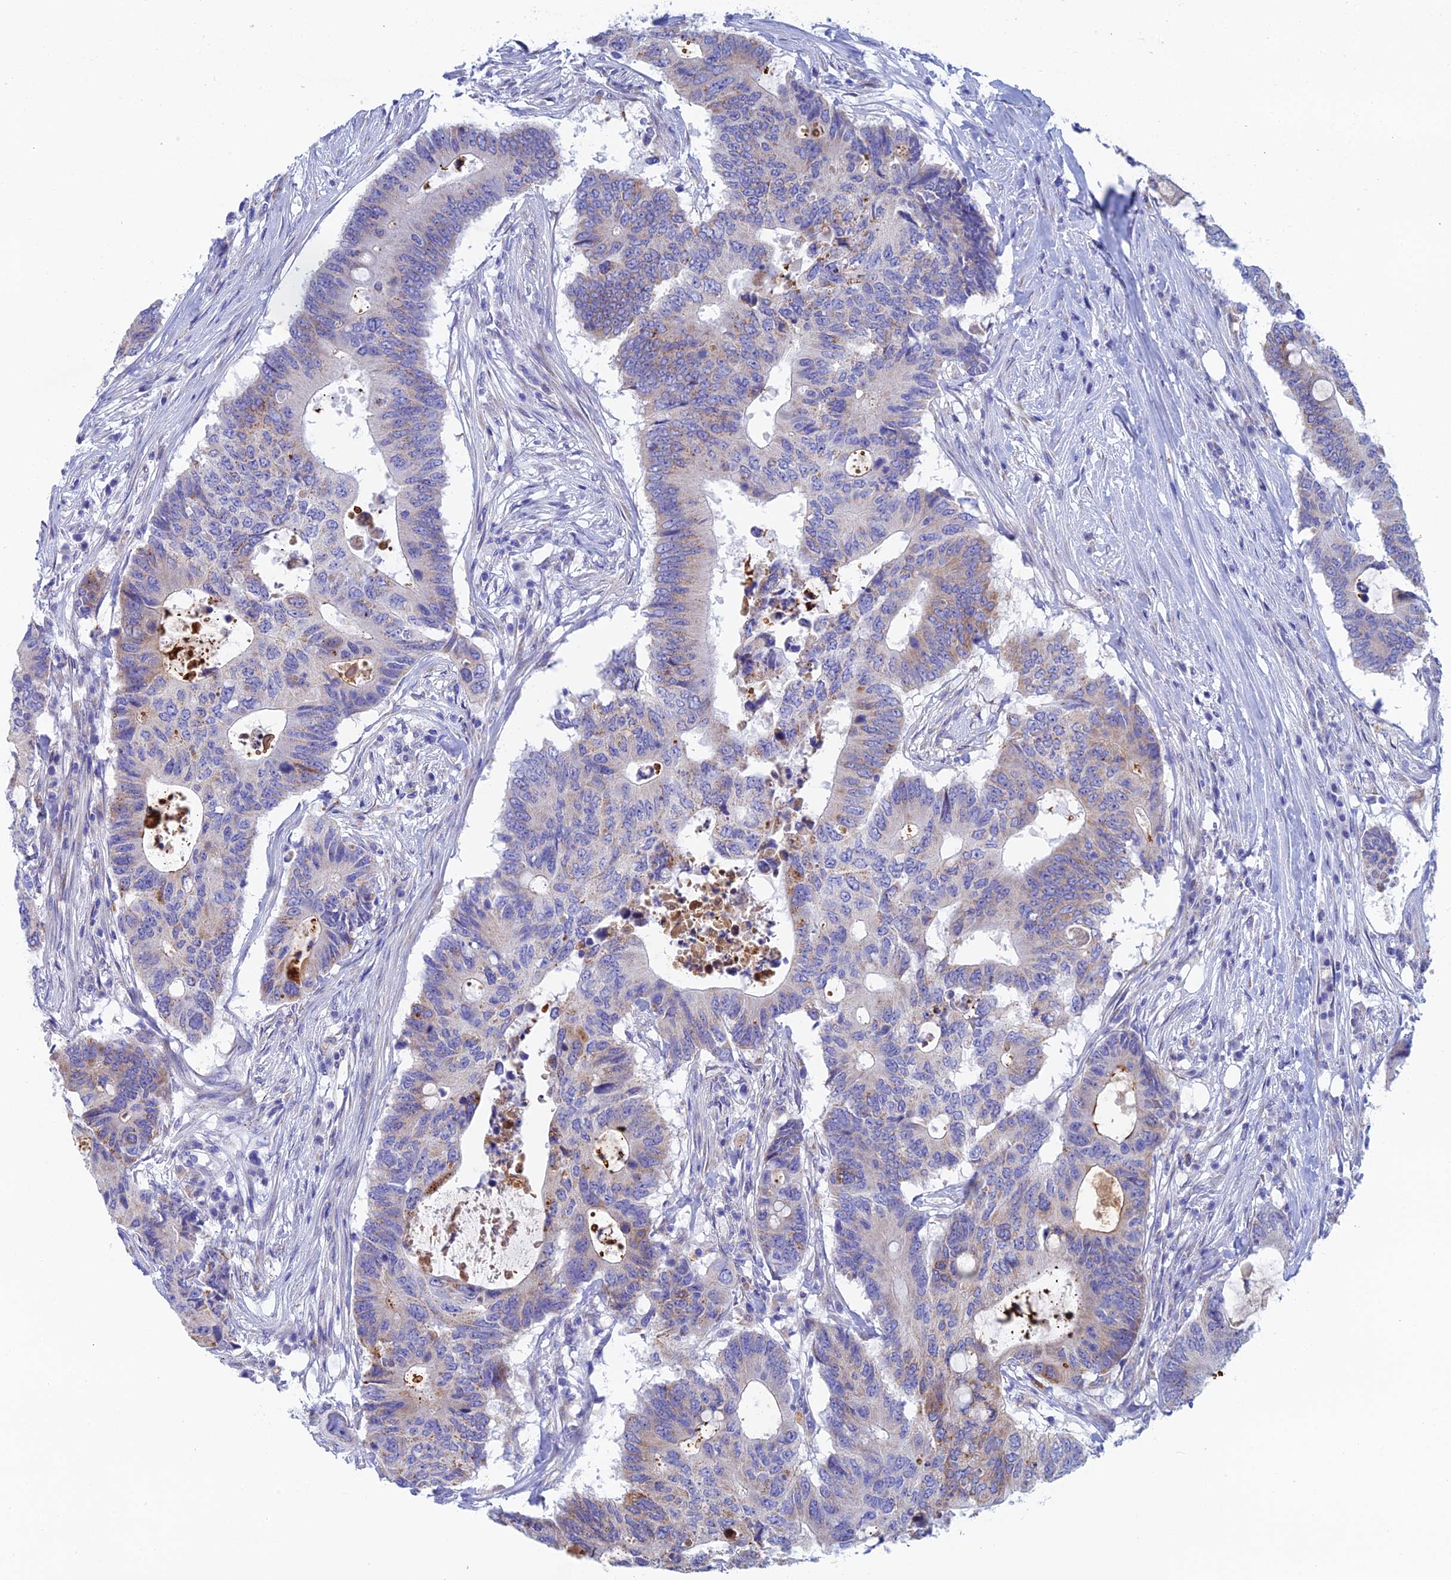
{"staining": {"intensity": "moderate", "quantity": "<25%", "location": "cytoplasmic/membranous"}, "tissue": "colorectal cancer", "cell_type": "Tumor cells", "image_type": "cancer", "snomed": [{"axis": "morphology", "description": "Adenocarcinoma, NOS"}, {"axis": "topography", "description": "Colon"}], "caption": "Protein analysis of colorectal adenocarcinoma tissue exhibits moderate cytoplasmic/membranous expression in approximately <25% of tumor cells. (DAB IHC, brown staining for protein, blue staining for nuclei).", "gene": "CFAP210", "patient": {"sex": "male", "age": 71}}